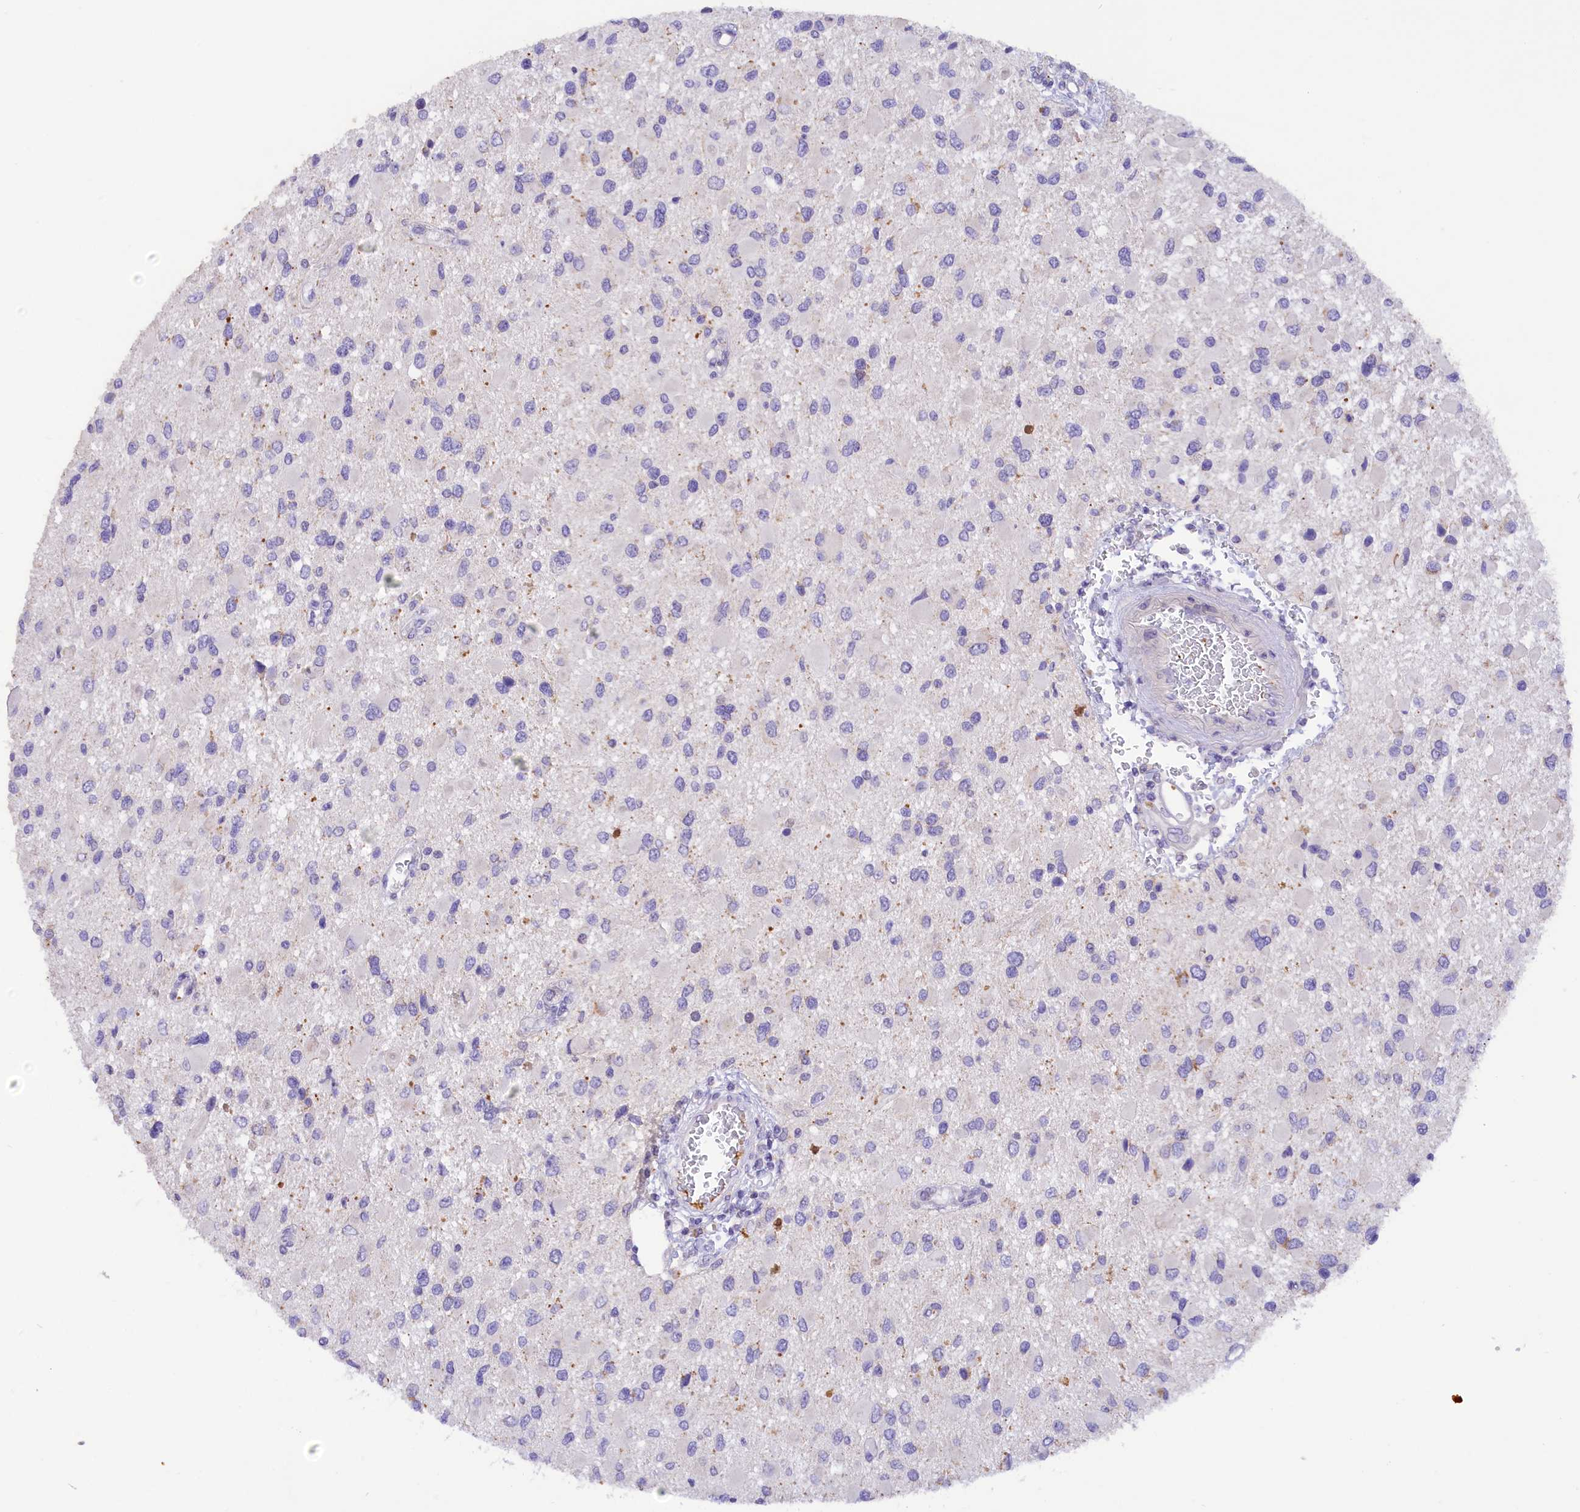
{"staining": {"intensity": "negative", "quantity": "none", "location": "none"}, "tissue": "glioma", "cell_type": "Tumor cells", "image_type": "cancer", "snomed": [{"axis": "morphology", "description": "Glioma, malignant, High grade"}, {"axis": "topography", "description": "Brain"}], "caption": "Immunohistochemistry (IHC) of human malignant glioma (high-grade) exhibits no expression in tumor cells.", "gene": "PKIA", "patient": {"sex": "male", "age": 53}}